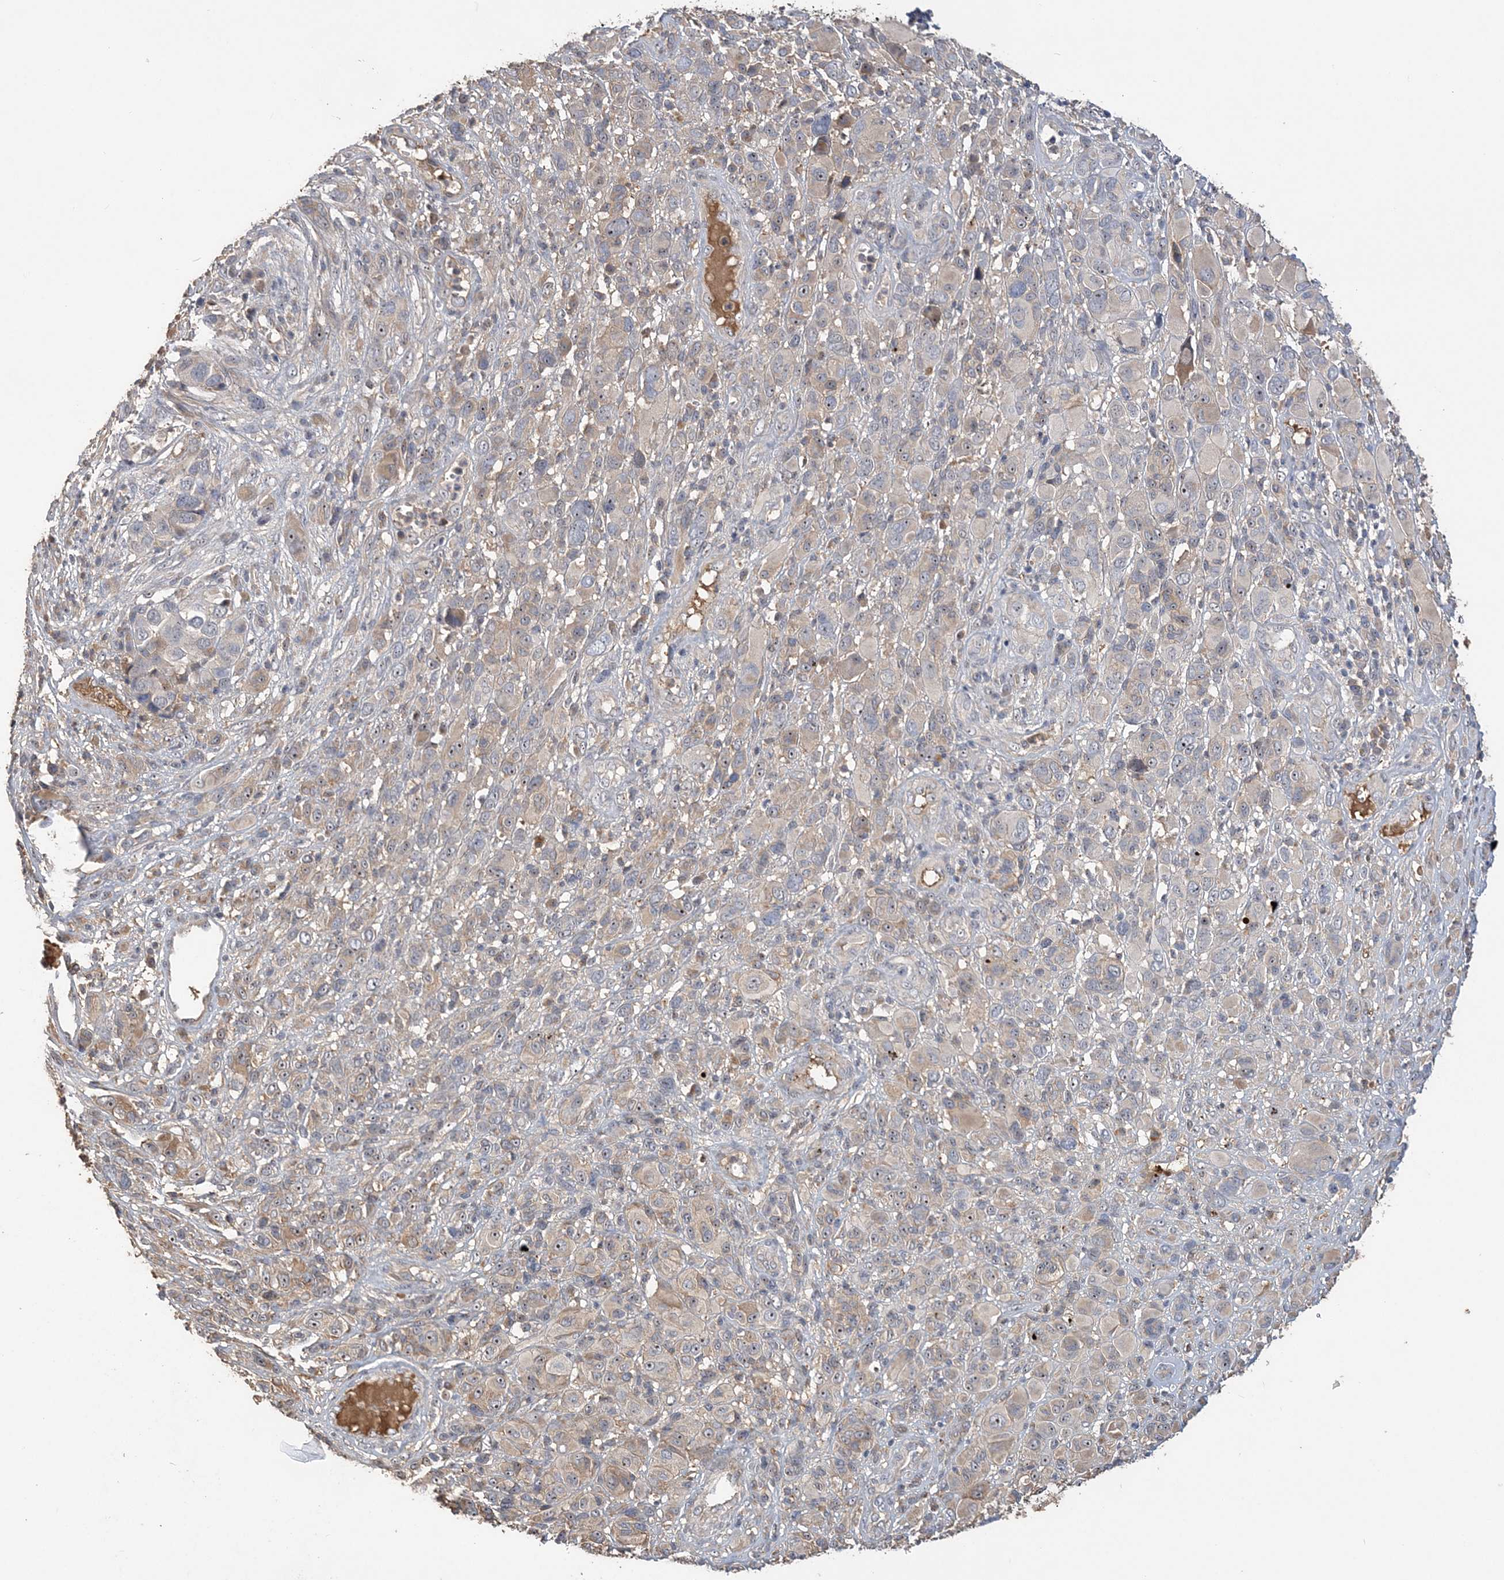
{"staining": {"intensity": "moderate", "quantity": "25%-75%", "location": "cytoplasmic/membranous"}, "tissue": "melanoma", "cell_type": "Tumor cells", "image_type": "cancer", "snomed": [{"axis": "morphology", "description": "Malignant melanoma, NOS"}, {"axis": "topography", "description": "Skin of trunk"}], "caption": "Human malignant melanoma stained with a brown dye demonstrates moderate cytoplasmic/membranous positive expression in about 25%-75% of tumor cells.", "gene": "GRINA", "patient": {"sex": "male", "age": 71}}